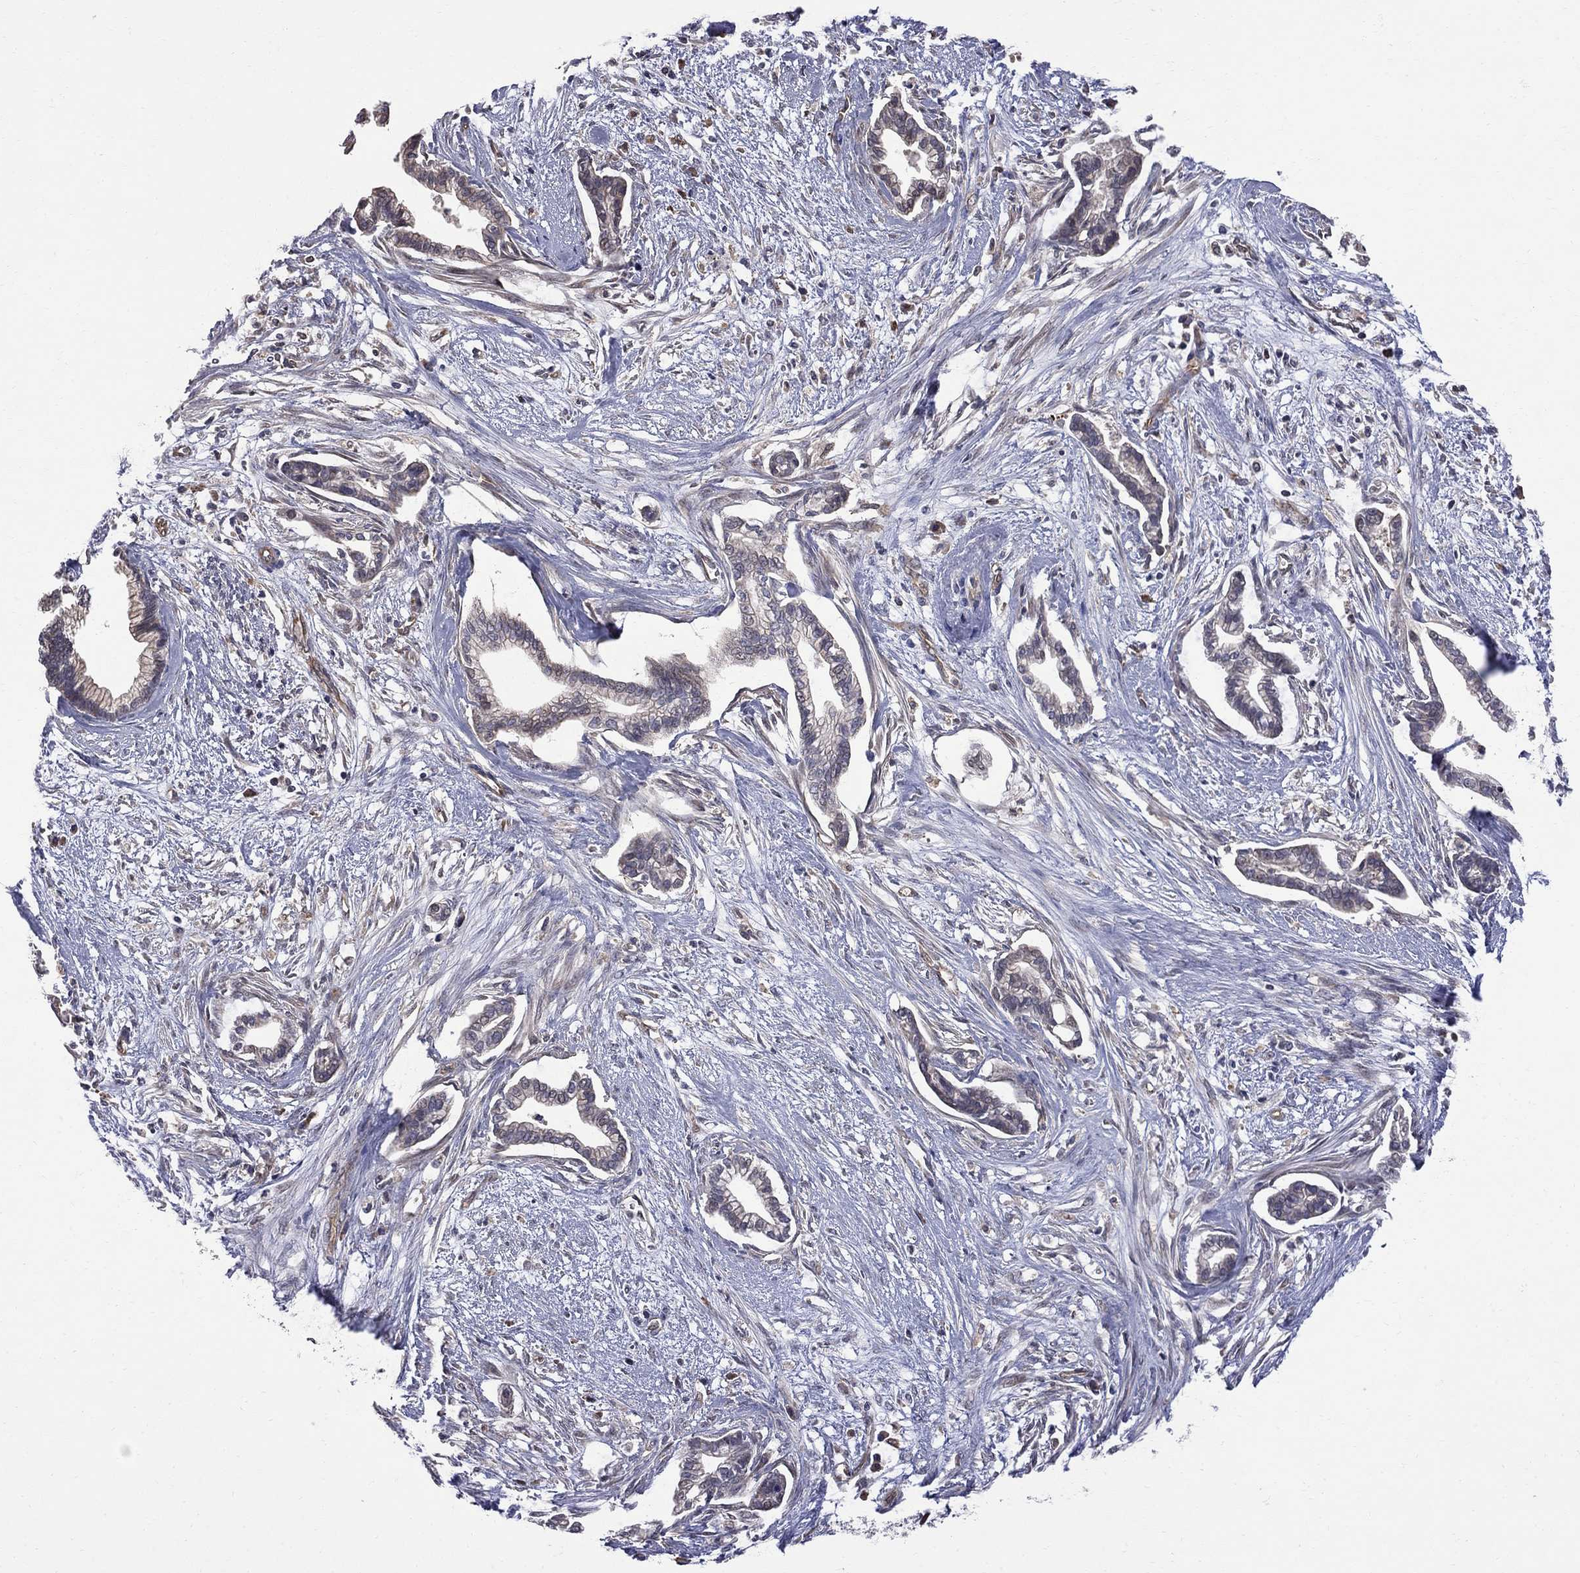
{"staining": {"intensity": "negative", "quantity": "none", "location": "none"}, "tissue": "cervical cancer", "cell_type": "Tumor cells", "image_type": "cancer", "snomed": [{"axis": "morphology", "description": "Adenocarcinoma, NOS"}, {"axis": "topography", "description": "Cervix"}], "caption": "Immunohistochemistry (IHC) histopathology image of cervical cancer stained for a protein (brown), which reveals no staining in tumor cells.", "gene": "ABI3", "patient": {"sex": "female", "age": 62}}